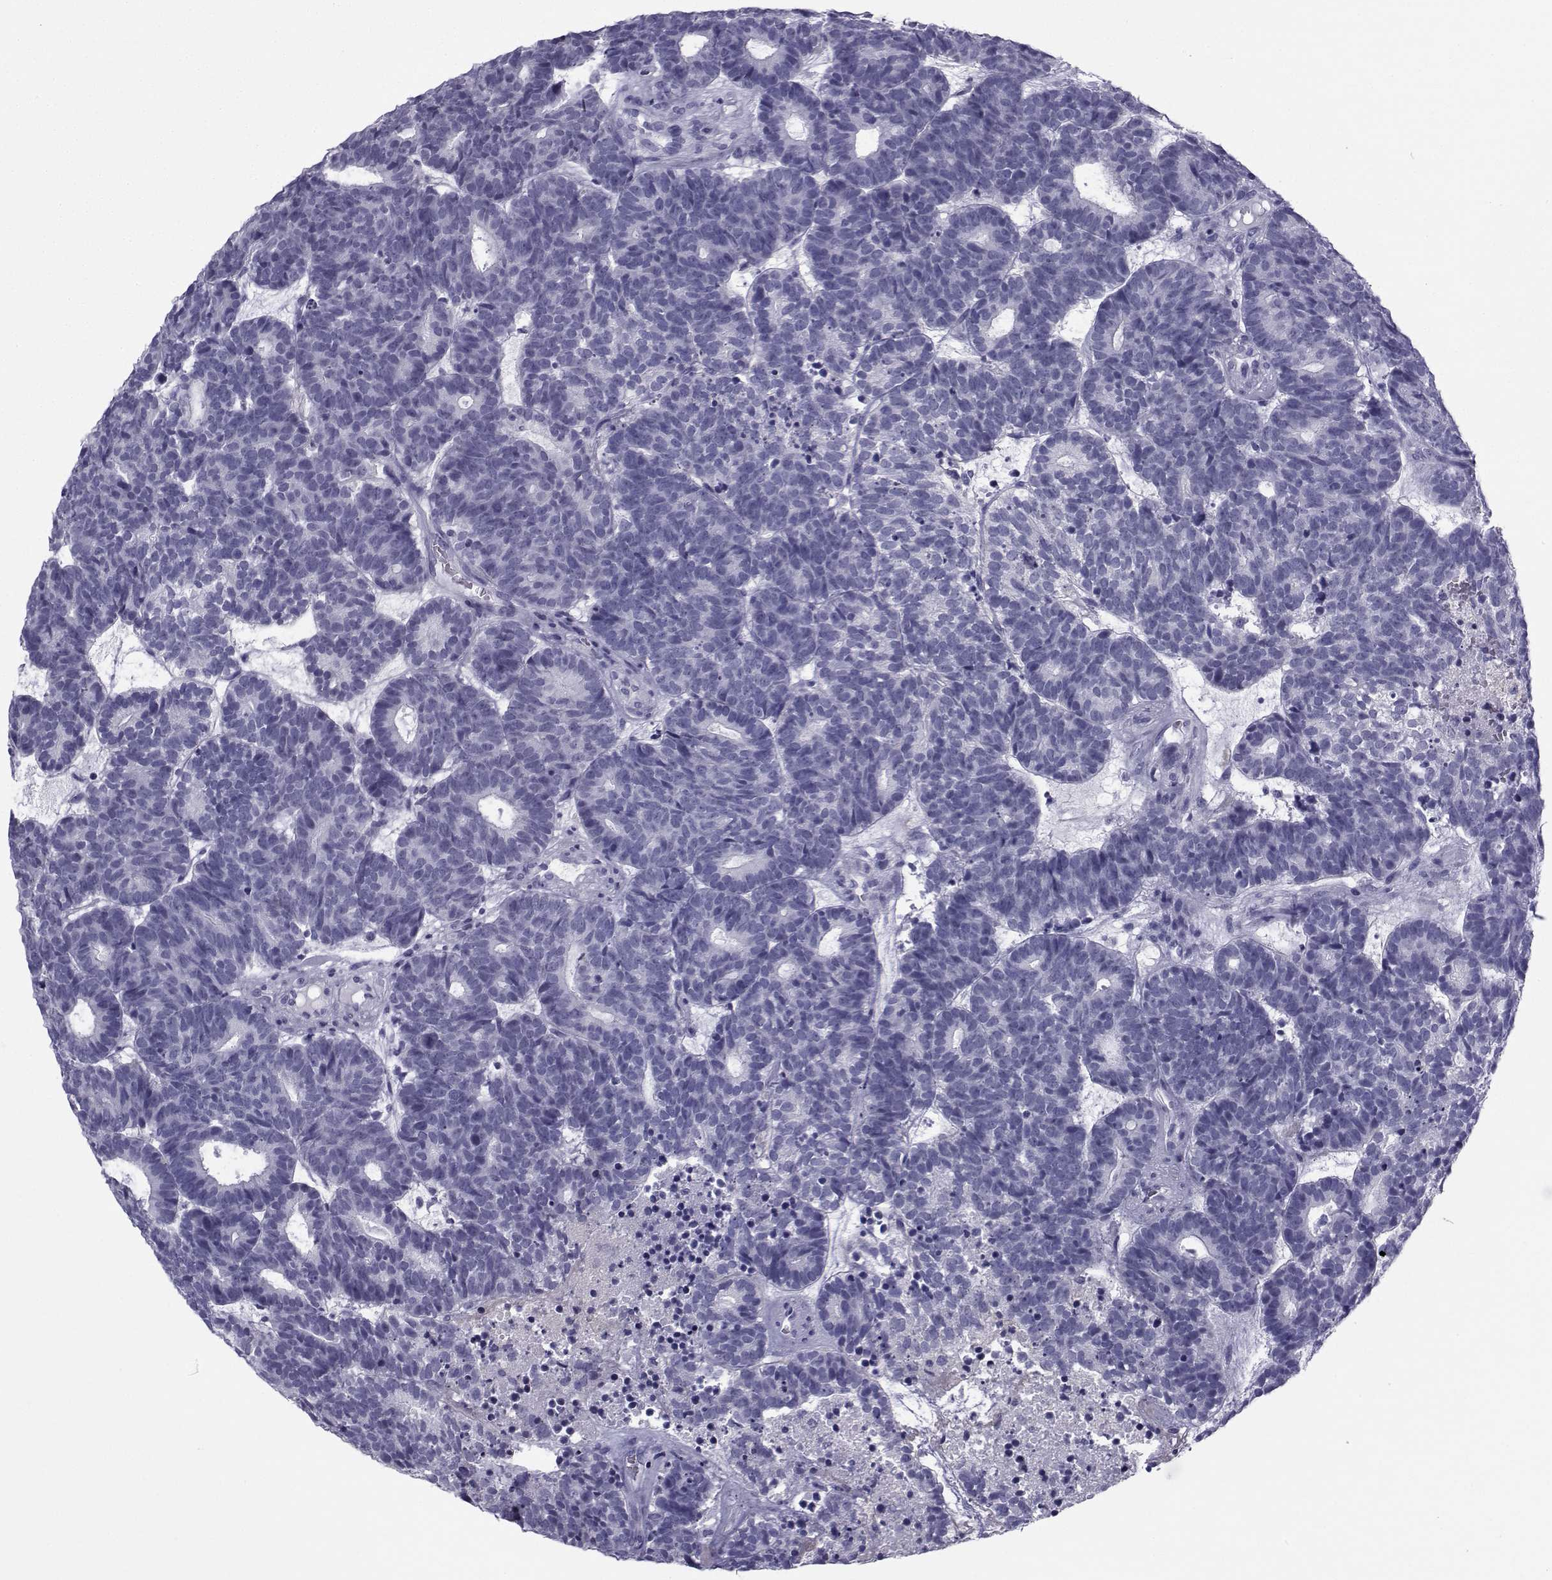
{"staining": {"intensity": "negative", "quantity": "none", "location": "none"}, "tissue": "head and neck cancer", "cell_type": "Tumor cells", "image_type": "cancer", "snomed": [{"axis": "morphology", "description": "Adenocarcinoma, NOS"}, {"axis": "topography", "description": "Head-Neck"}], "caption": "This is an immunohistochemistry (IHC) photomicrograph of adenocarcinoma (head and neck). There is no positivity in tumor cells.", "gene": "SPANXD", "patient": {"sex": "female", "age": 81}}